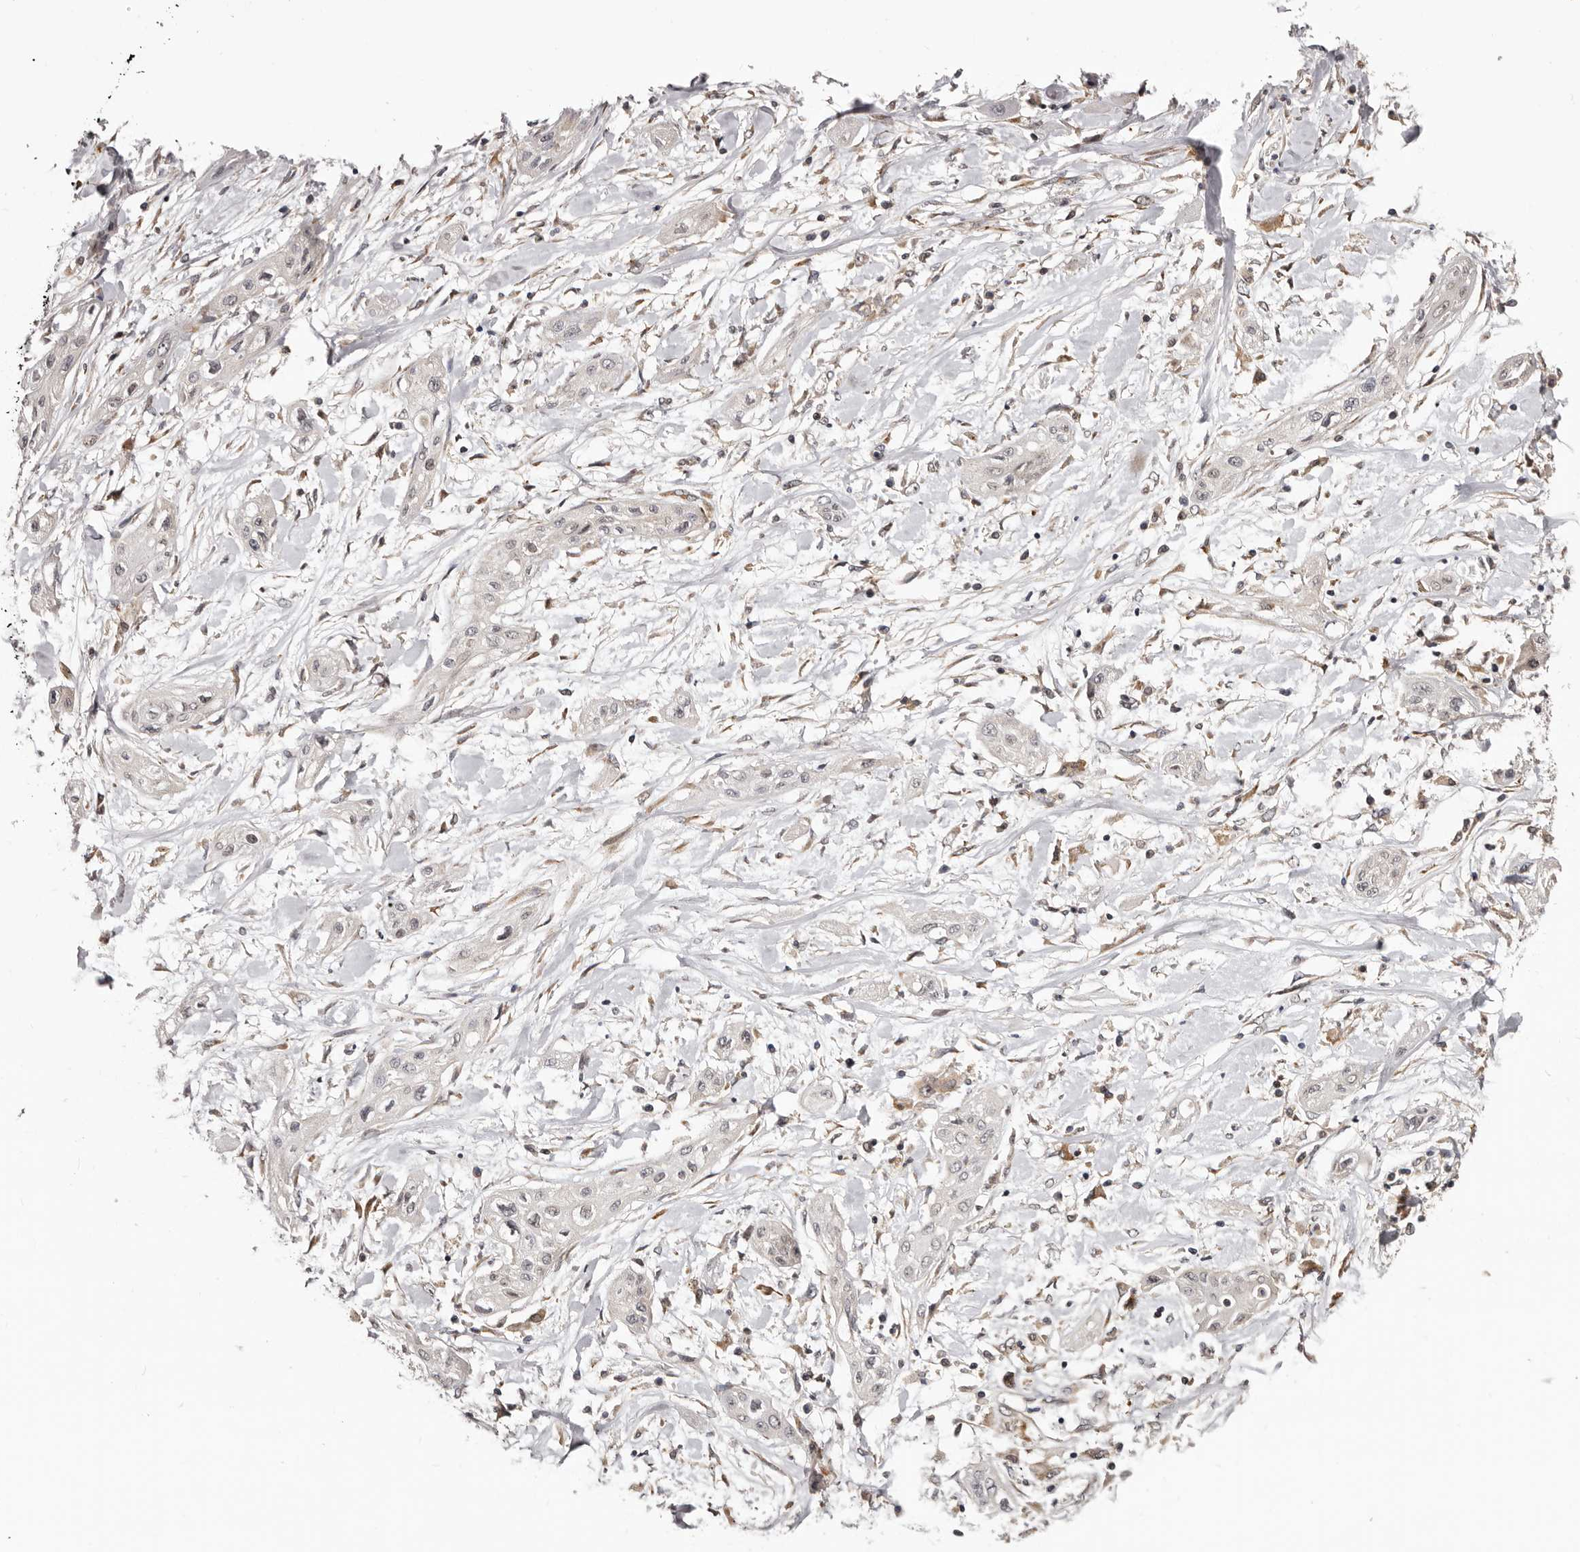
{"staining": {"intensity": "negative", "quantity": "none", "location": "none"}, "tissue": "lung cancer", "cell_type": "Tumor cells", "image_type": "cancer", "snomed": [{"axis": "morphology", "description": "Squamous cell carcinoma, NOS"}, {"axis": "topography", "description": "Lung"}], "caption": "Histopathology image shows no protein positivity in tumor cells of lung squamous cell carcinoma tissue. (Stains: DAB IHC with hematoxylin counter stain, Microscopy: brightfield microscopy at high magnification).", "gene": "NOL12", "patient": {"sex": "female", "age": 47}}